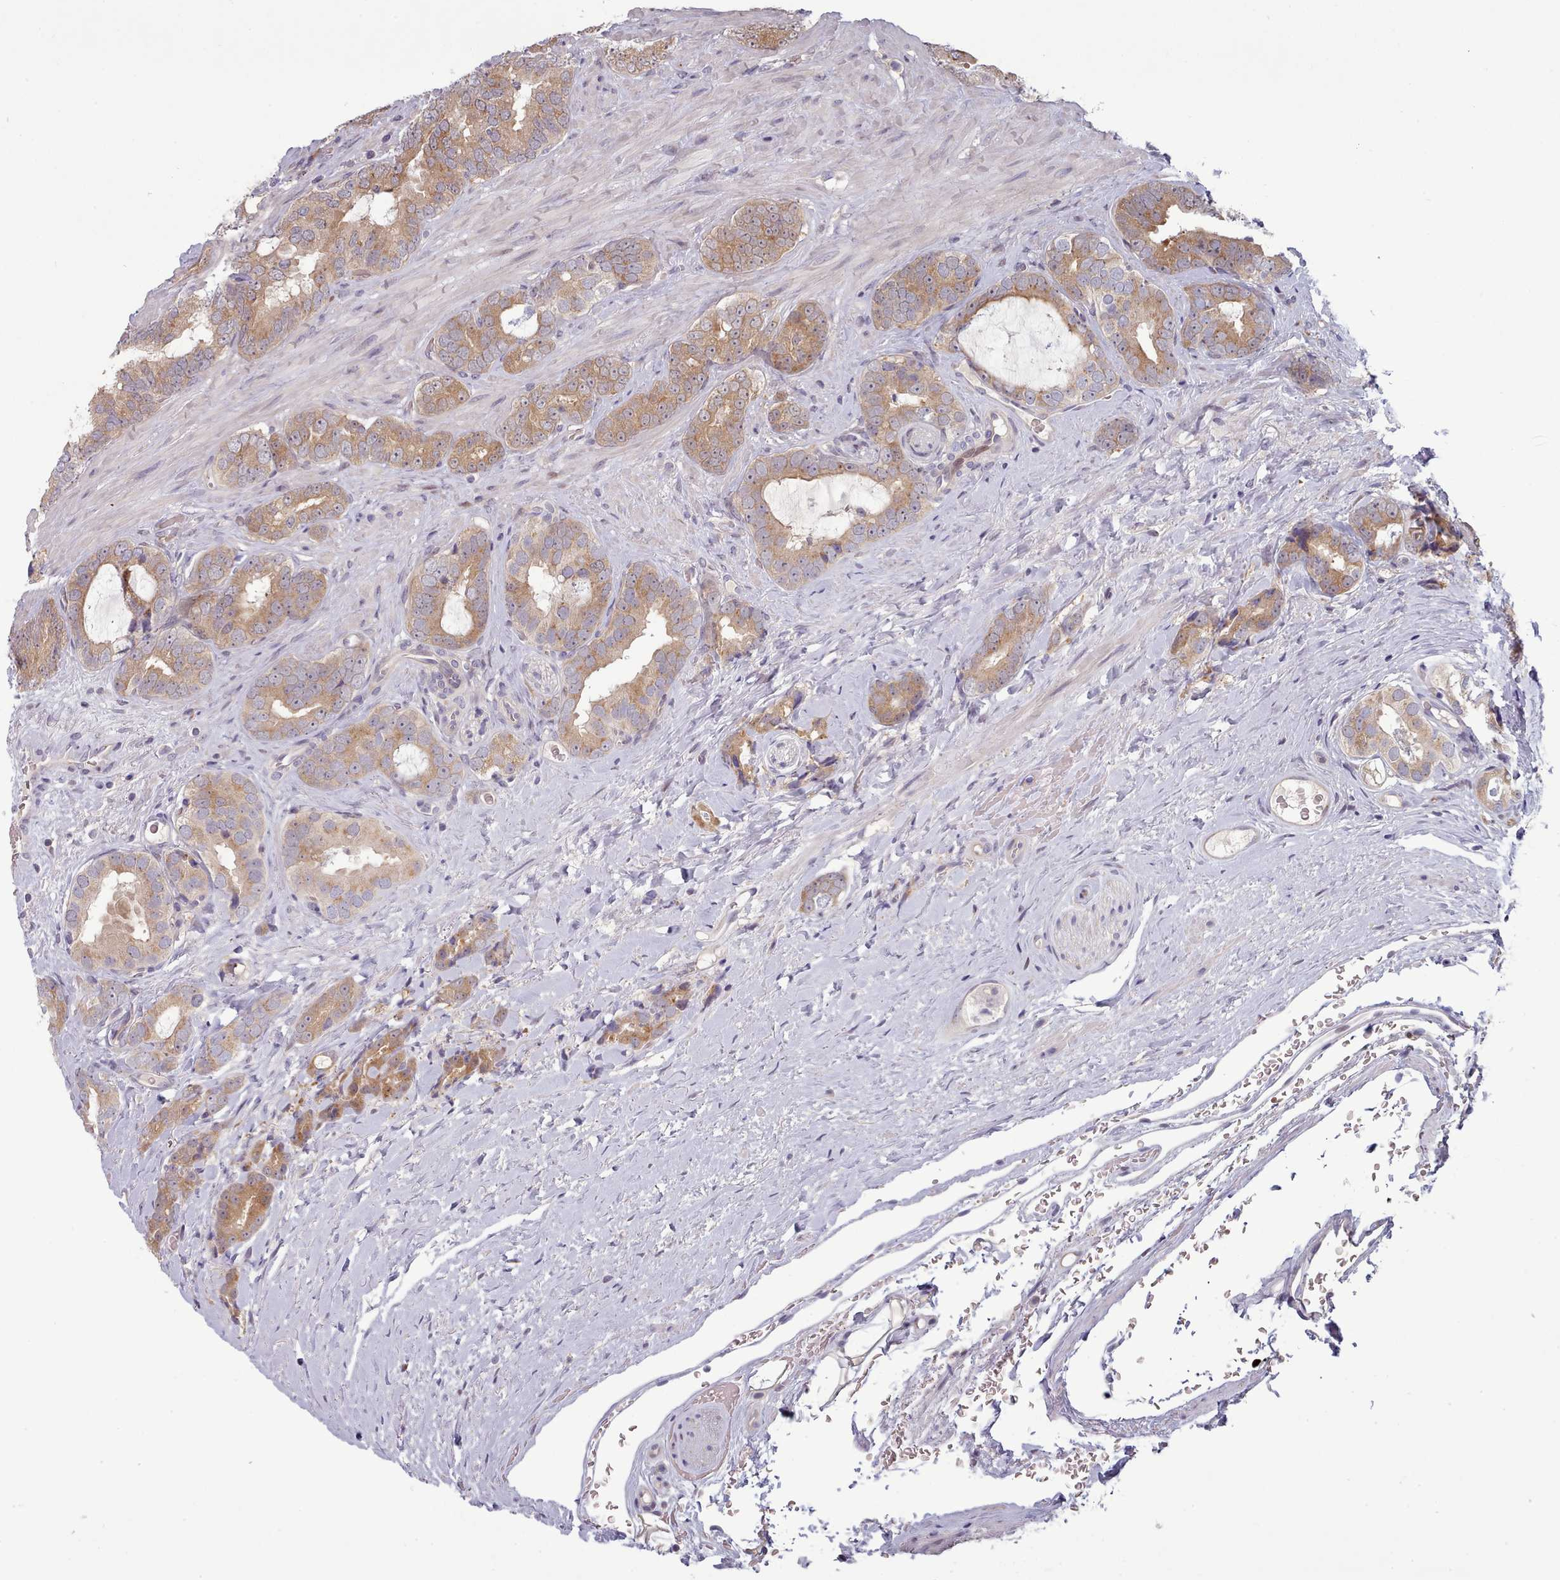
{"staining": {"intensity": "moderate", "quantity": ">75%", "location": "cytoplasmic/membranous"}, "tissue": "prostate cancer", "cell_type": "Tumor cells", "image_type": "cancer", "snomed": [{"axis": "morphology", "description": "Adenocarcinoma, High grade"}, {"axis": "topography", "description": "Prostate"}], "caption": "Immunohistochemistry histopathology image of human prostate adenocarcinoma (high-grade) stained for a protein (brown), which exhibits medium levels of moderate cytoplasmic/membranous expression in approximately >75% of tumor cells.", "gene": "CLNS1A", "patient": {"sex": "male", "age": 71}}